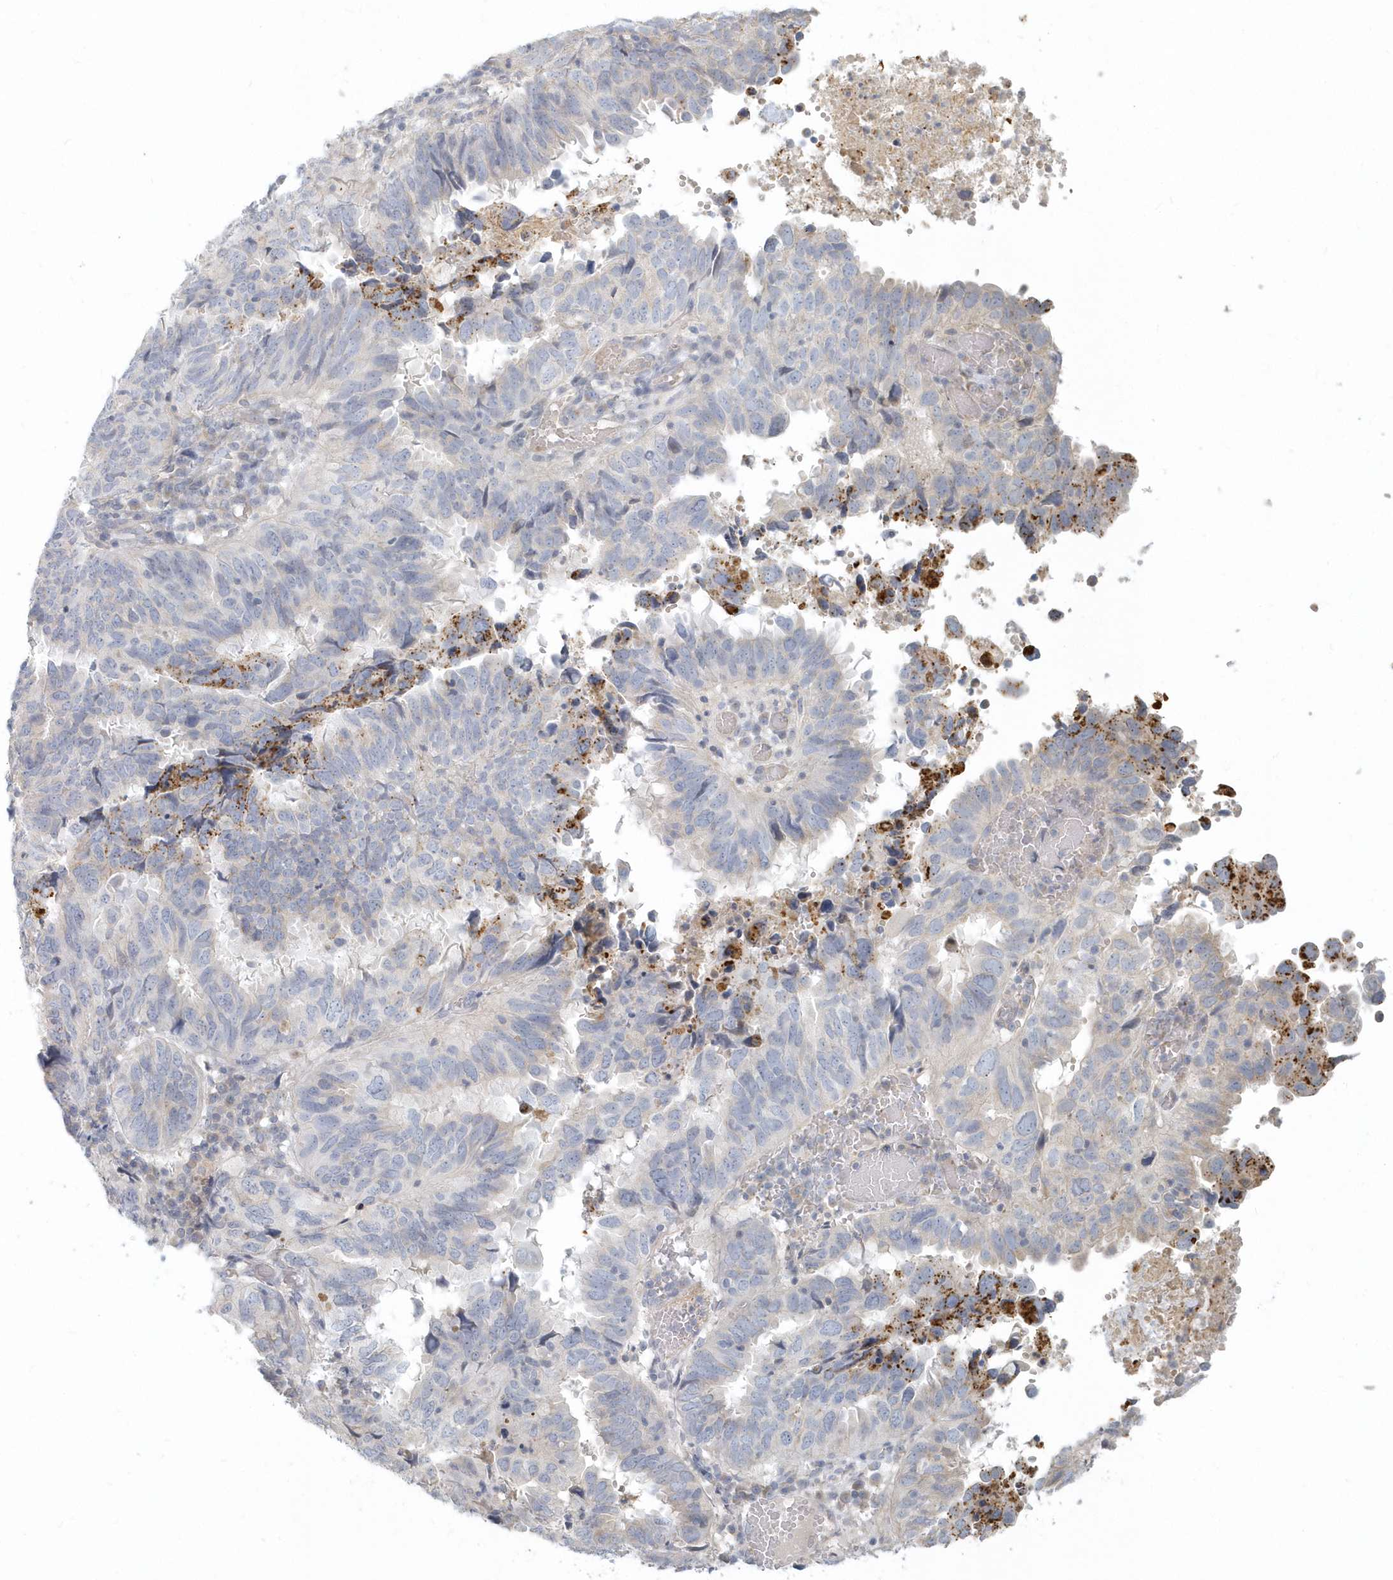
{"staining": {"intensity": "moderate", "quantity": "<25%", "location": "cytoplasmic/membranous"}, "tissue": "endometrial cancer", "cell_type": "Tumor cells", "image_type": "cancer", "snomed": [{"axis": "morphology", "description": "Adenocarcinoma, NOS"}, {"axis": "topography", "description": "Uterus"}], "caption": "Tumor cells demonstrate low levels of moderate cytoplasmic/membranous expression in about <25% of cells in human endometrial cancer.", "gene": "NAPB", "patient": {"sex": "female", "age": 77}}